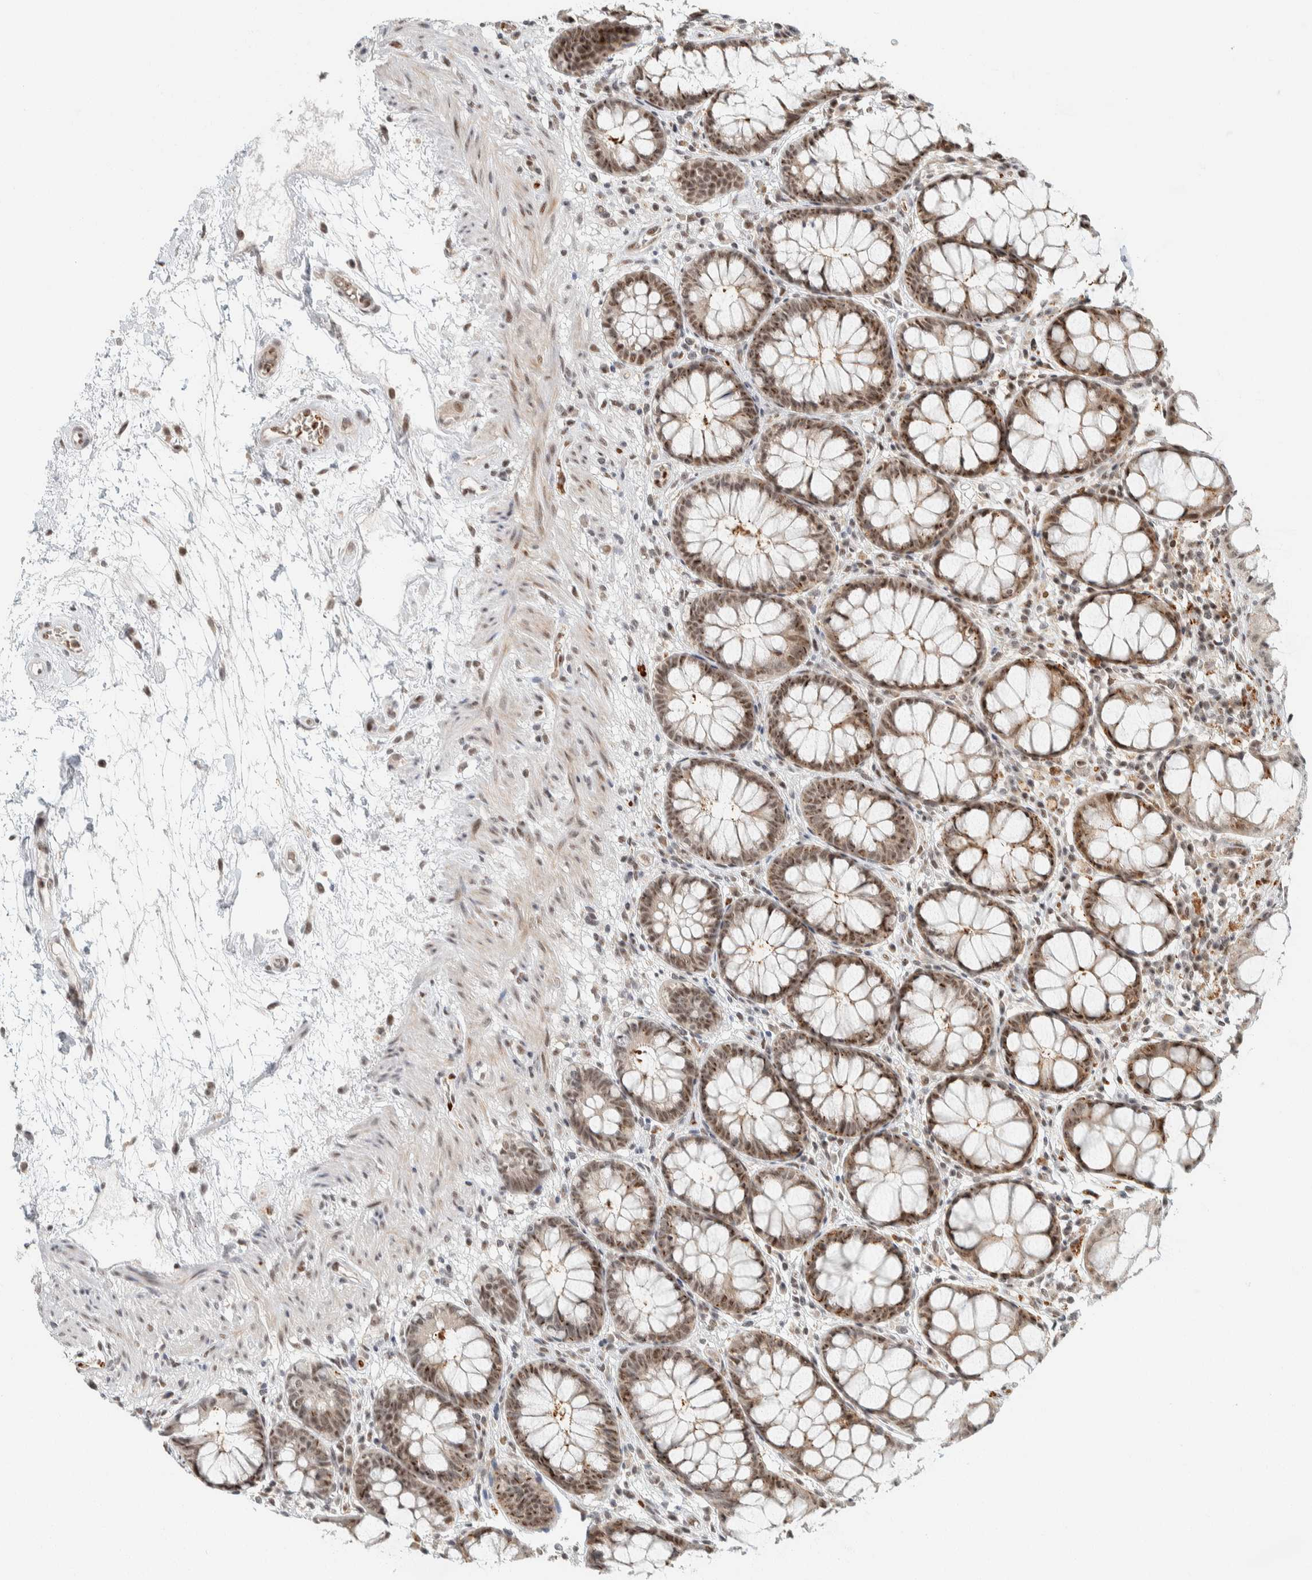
{"staining": {"intensity": "moderate", "quantity": ">75%", "location": "nuclear"}, "tissue": "rectum", "cell_type": "Glandular cells", "image_type": "normal", "snomed": [{"axis": "morphology", "description": "Normal tissue, NOS"}, {"axis": "topography", "description": "Rectum"}], "caption": "This is an image of immunohistochemistry staining of unremarkable rectum, which shows moderate staining in the nuclear of glandular cells.", "gene": "ZBTB2", "patient": {"sex": "male", "age": 64}}